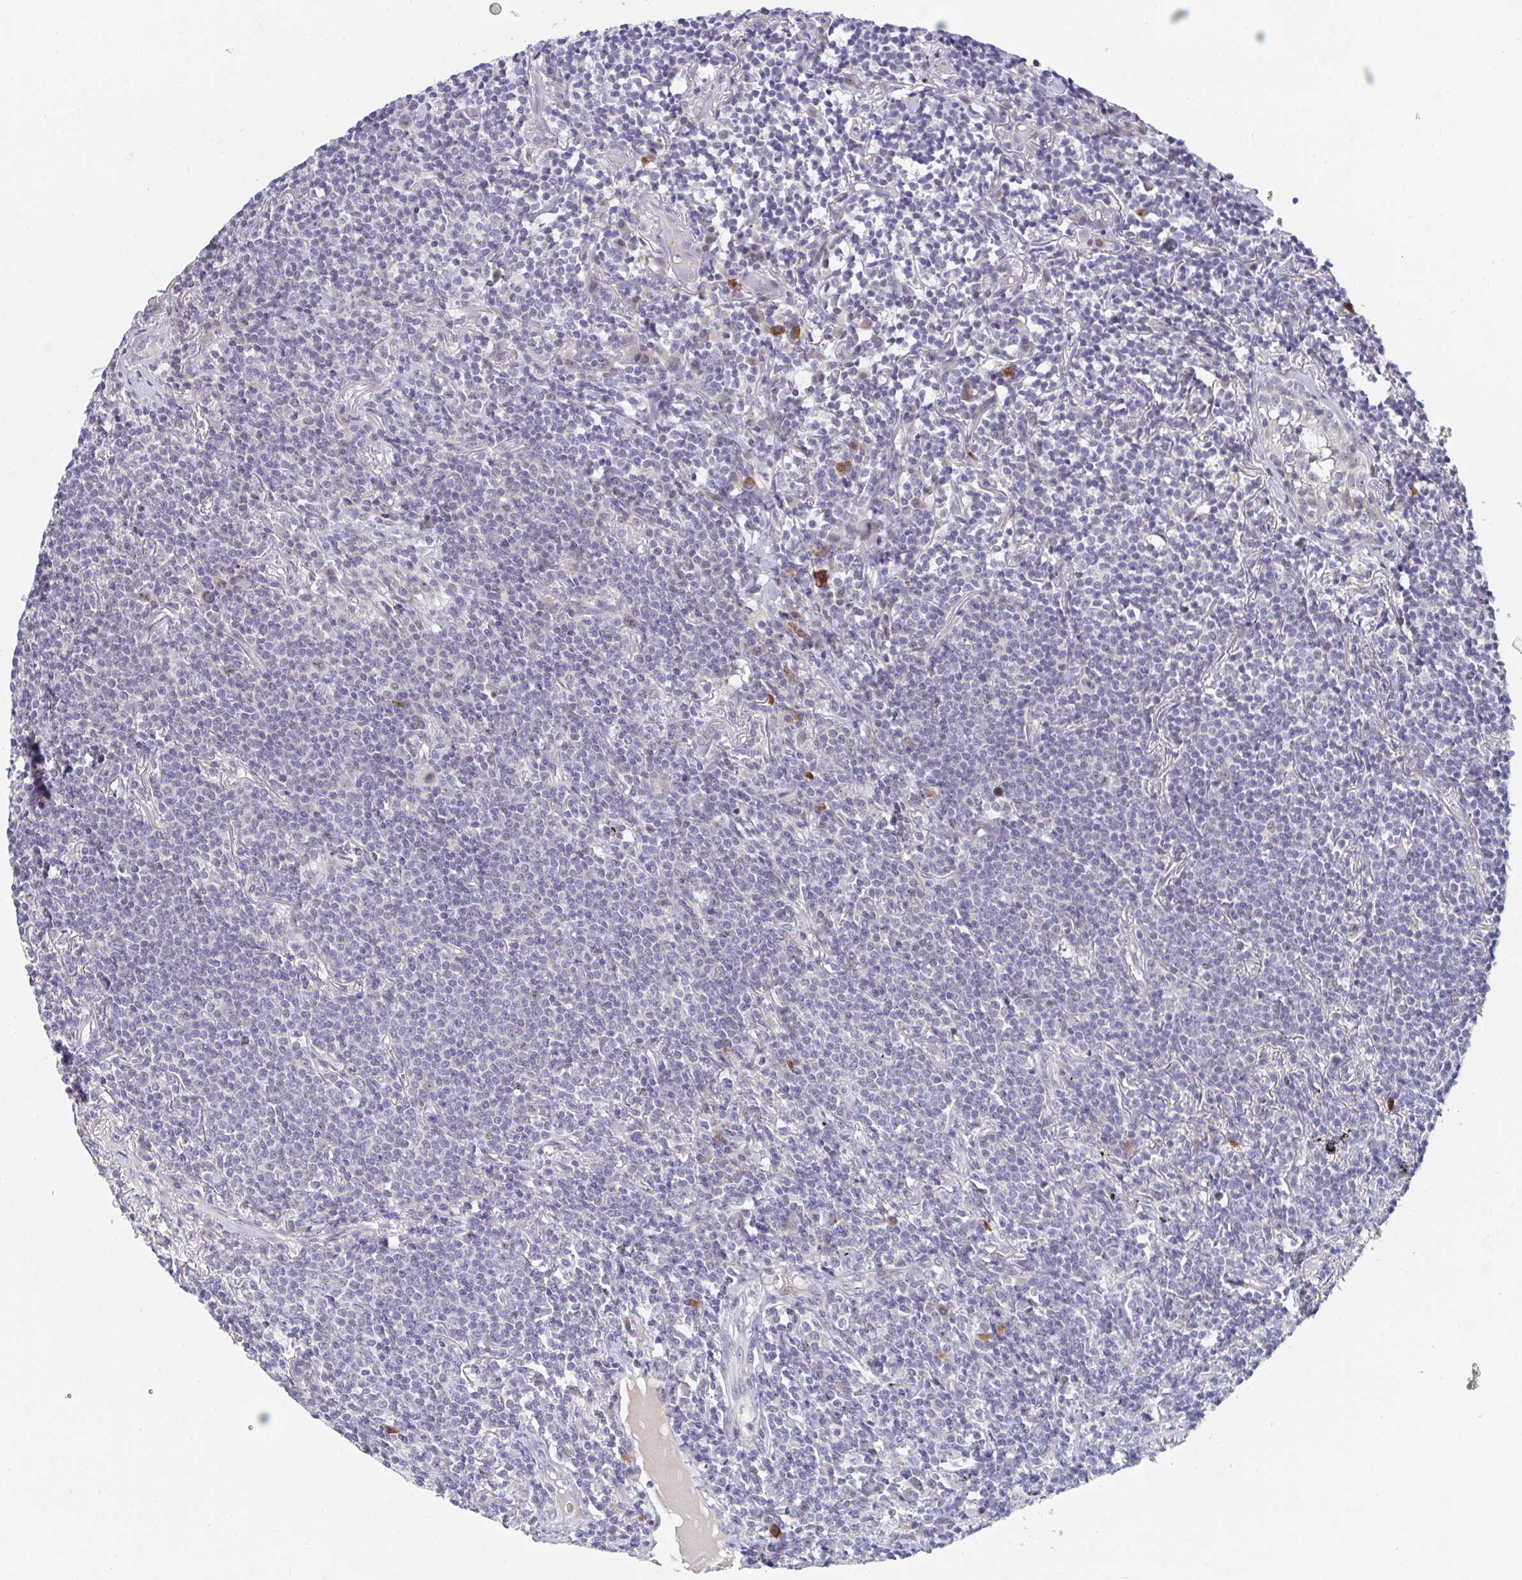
{"staining": {"intensity": "negative", "quantity": "none", "location": "none"}, "tissue": "lymphoma", "cell_type": "Tumor cells", "image_type": "cancer", "snomed": [{"axis": "morphology", "description": "Malignant lymphoma, non-Hodgkin's type, Low grade"}, {"axis": "topography", "description": "Lung"}], "caption": "Micrograph shows no significant protein staining in tumor cells of lymphoma.", "gene": "CENPT", "patient": {"sex": "female", "age": 71}}